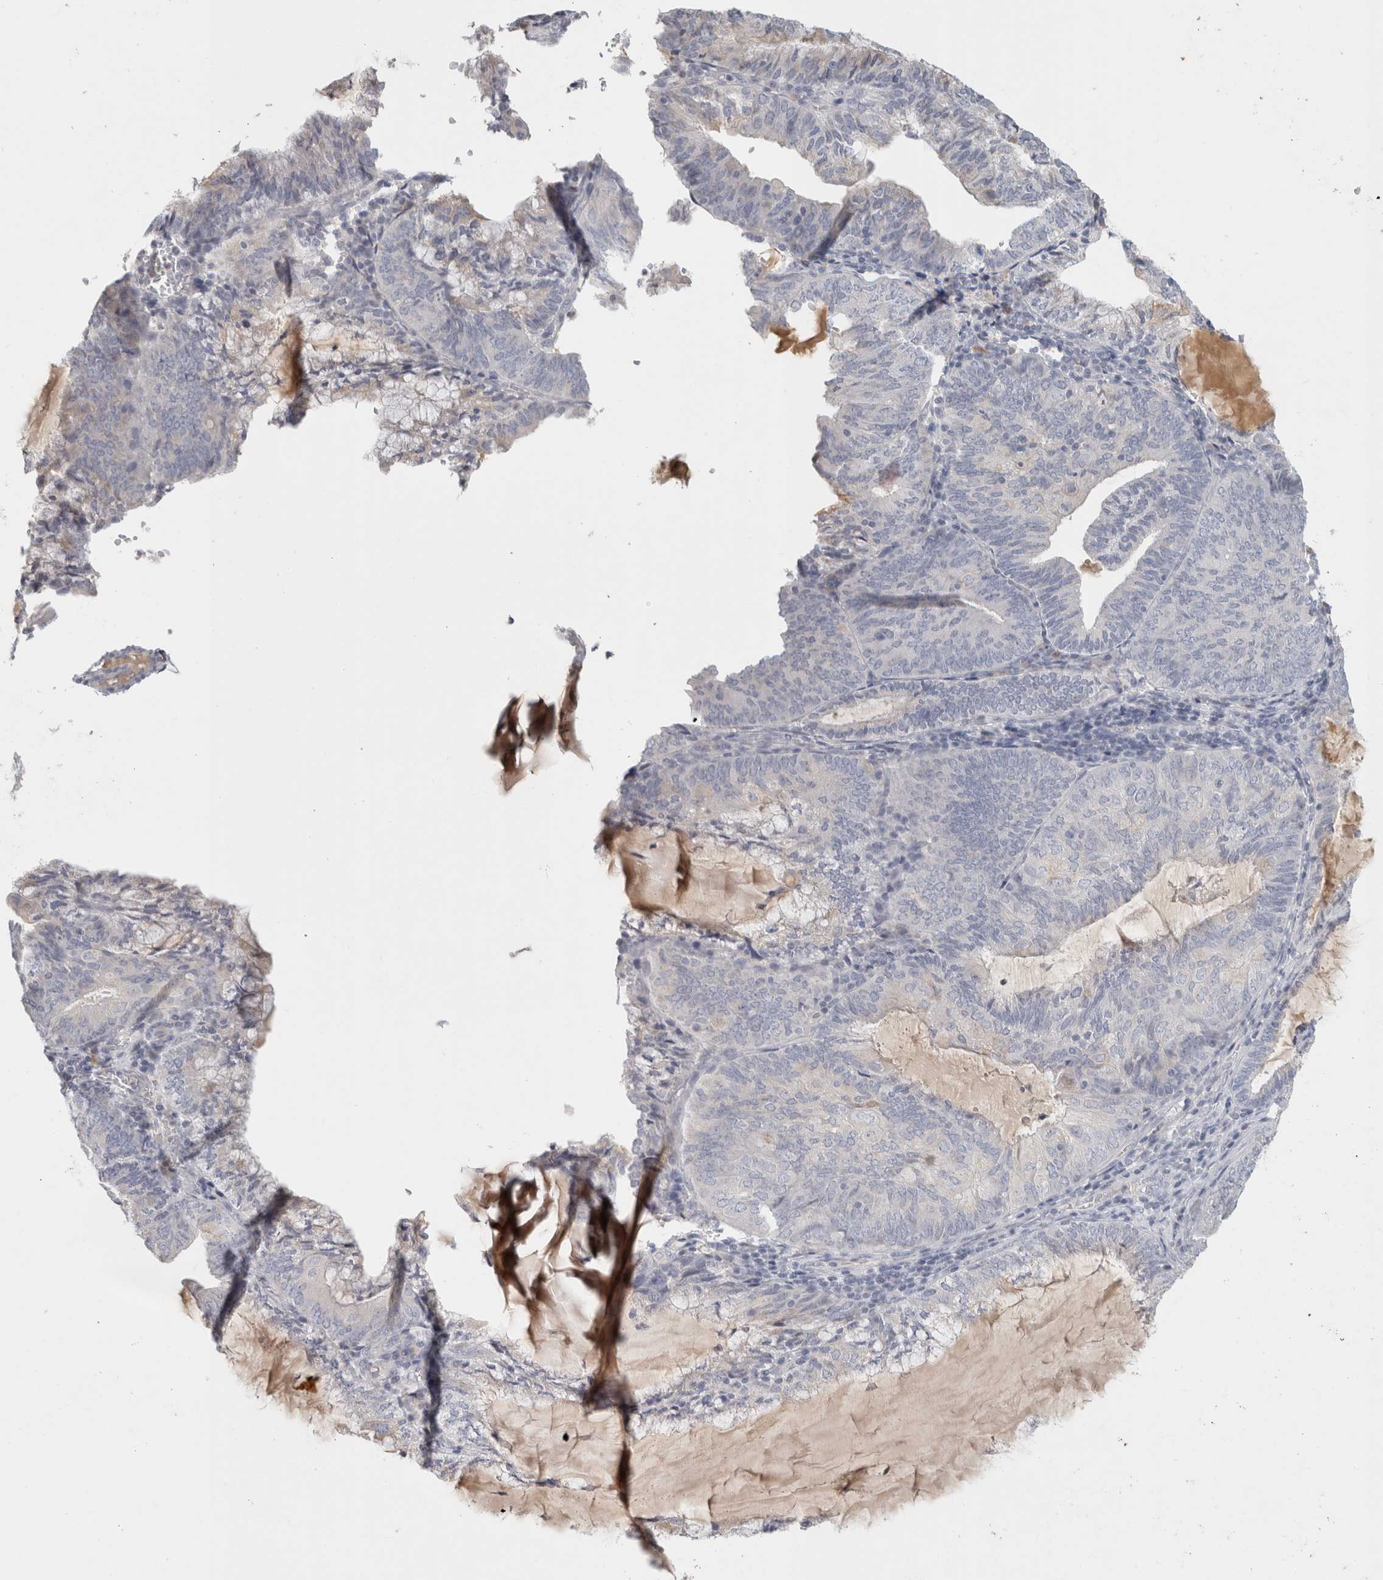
{"staining": {"intensity": "negative", "quantity": "none", "location": "none"}, "tissue": "endometrial cancer", "cell_type": "Tumor cells", "image_type": "cancer", "snomed": [{"axis": "morphology", "description": "Adenocarcinoma, NOS"}, {"axis": "topography", "description": "Endometrium"}], "caption": "This micrograph is of endometrial cancer stained with immunohistochemistry (IHC) to label a protein in brown with the nuclei are counter-stained blue. There is no expression in tumor cells.", "gene": "STK31", "patient": {"sex": "female", "age": 81}}